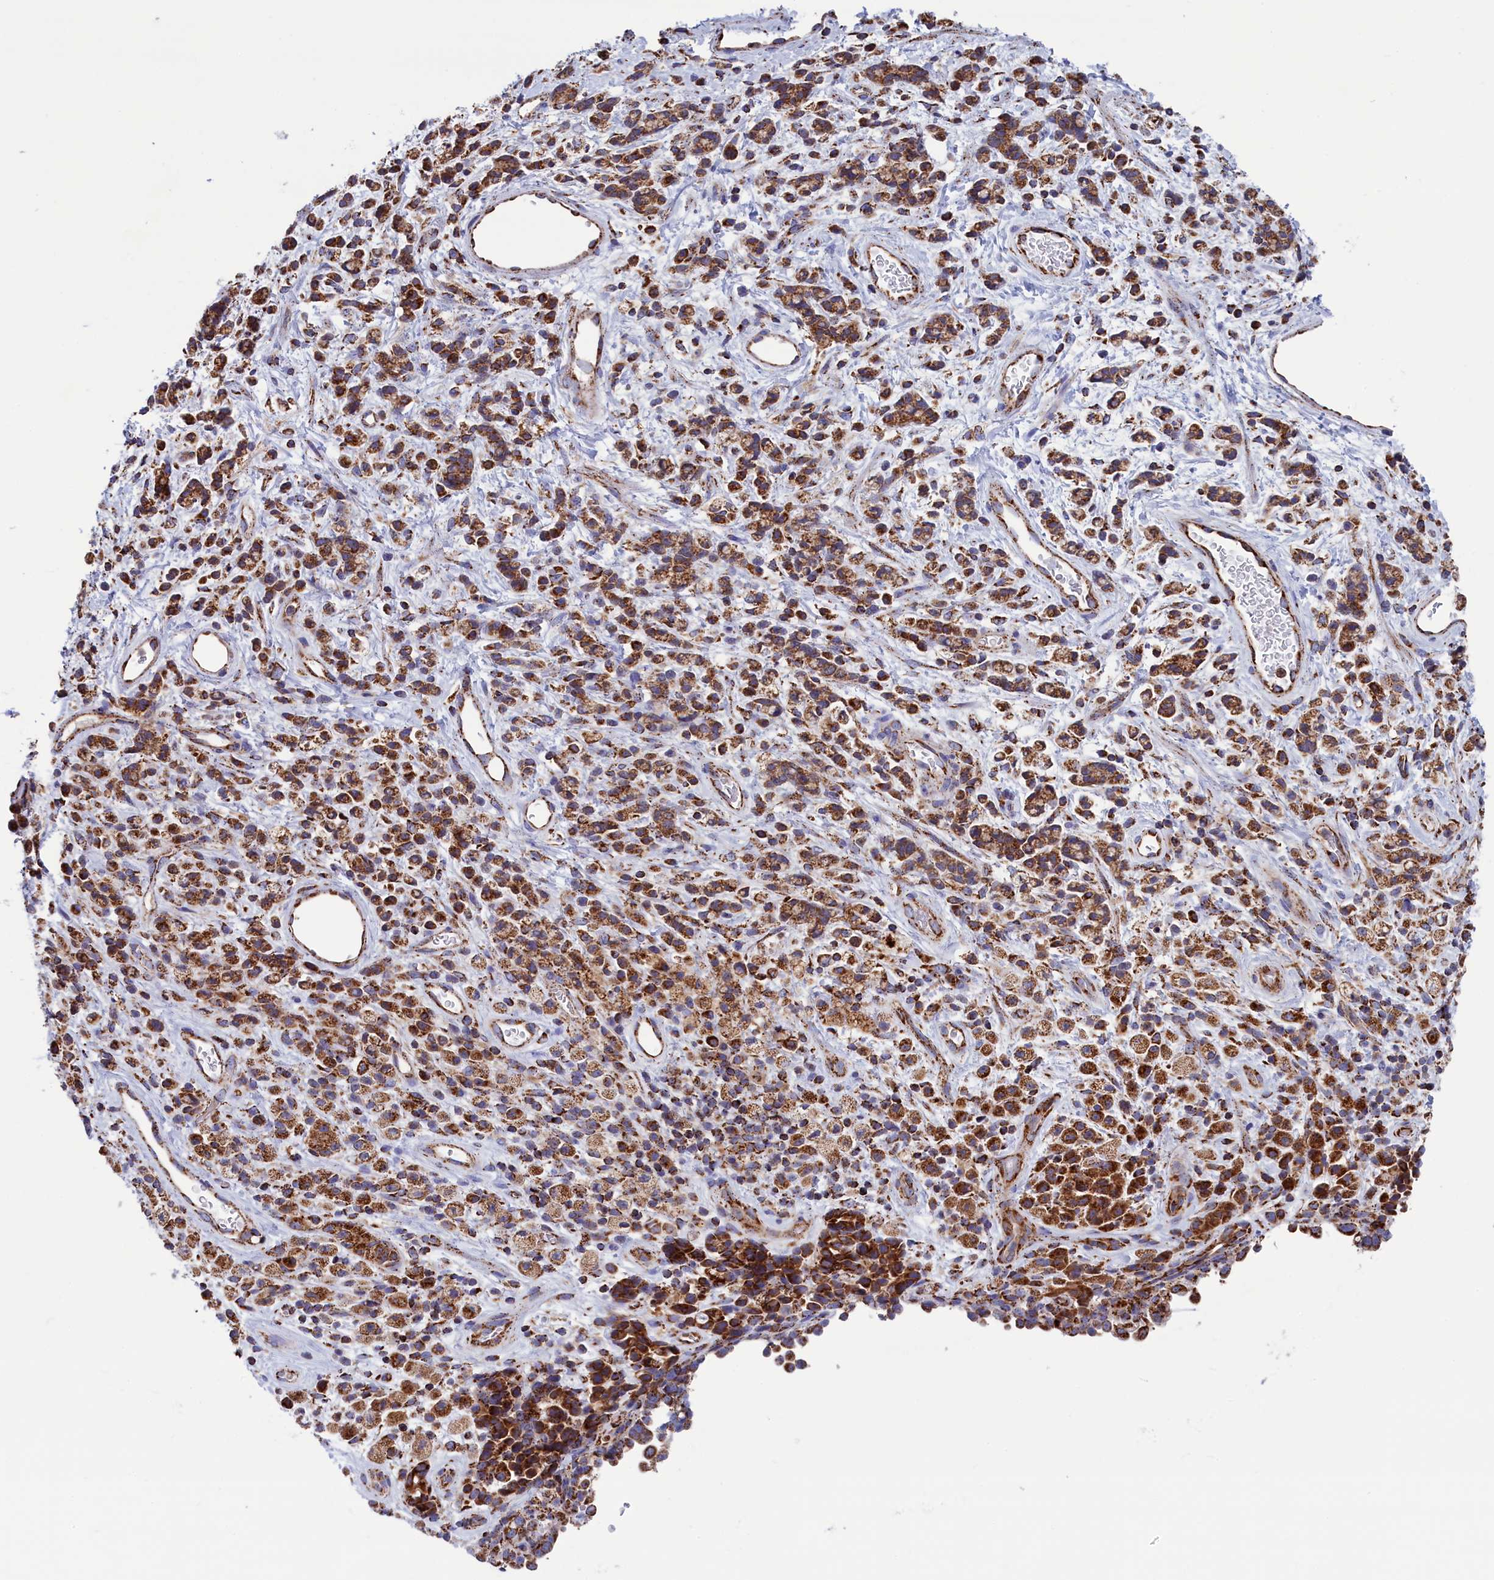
{"staining": {"intensity": "strong", "quantity": ">75%", "location": "cytoplasmic/membranous"}, "tissue": "stomach cancer", "cell_type": "Tumor cells", "image_type": "cancer", "snomed": [{"axis": "morphology", "description": "Adenocarcinoma, NOS"}, {"axis": "topography", "description": "Stomach"}], "caption": "About >75% of tumor cells in stomach adenocarcinoma demonstrate strong cytoplasmic/membranous protein expression as visualized by brown immunohistochemical staining.", "gene": "WDR83", "patient": {"sex": "female", "age": 60}}